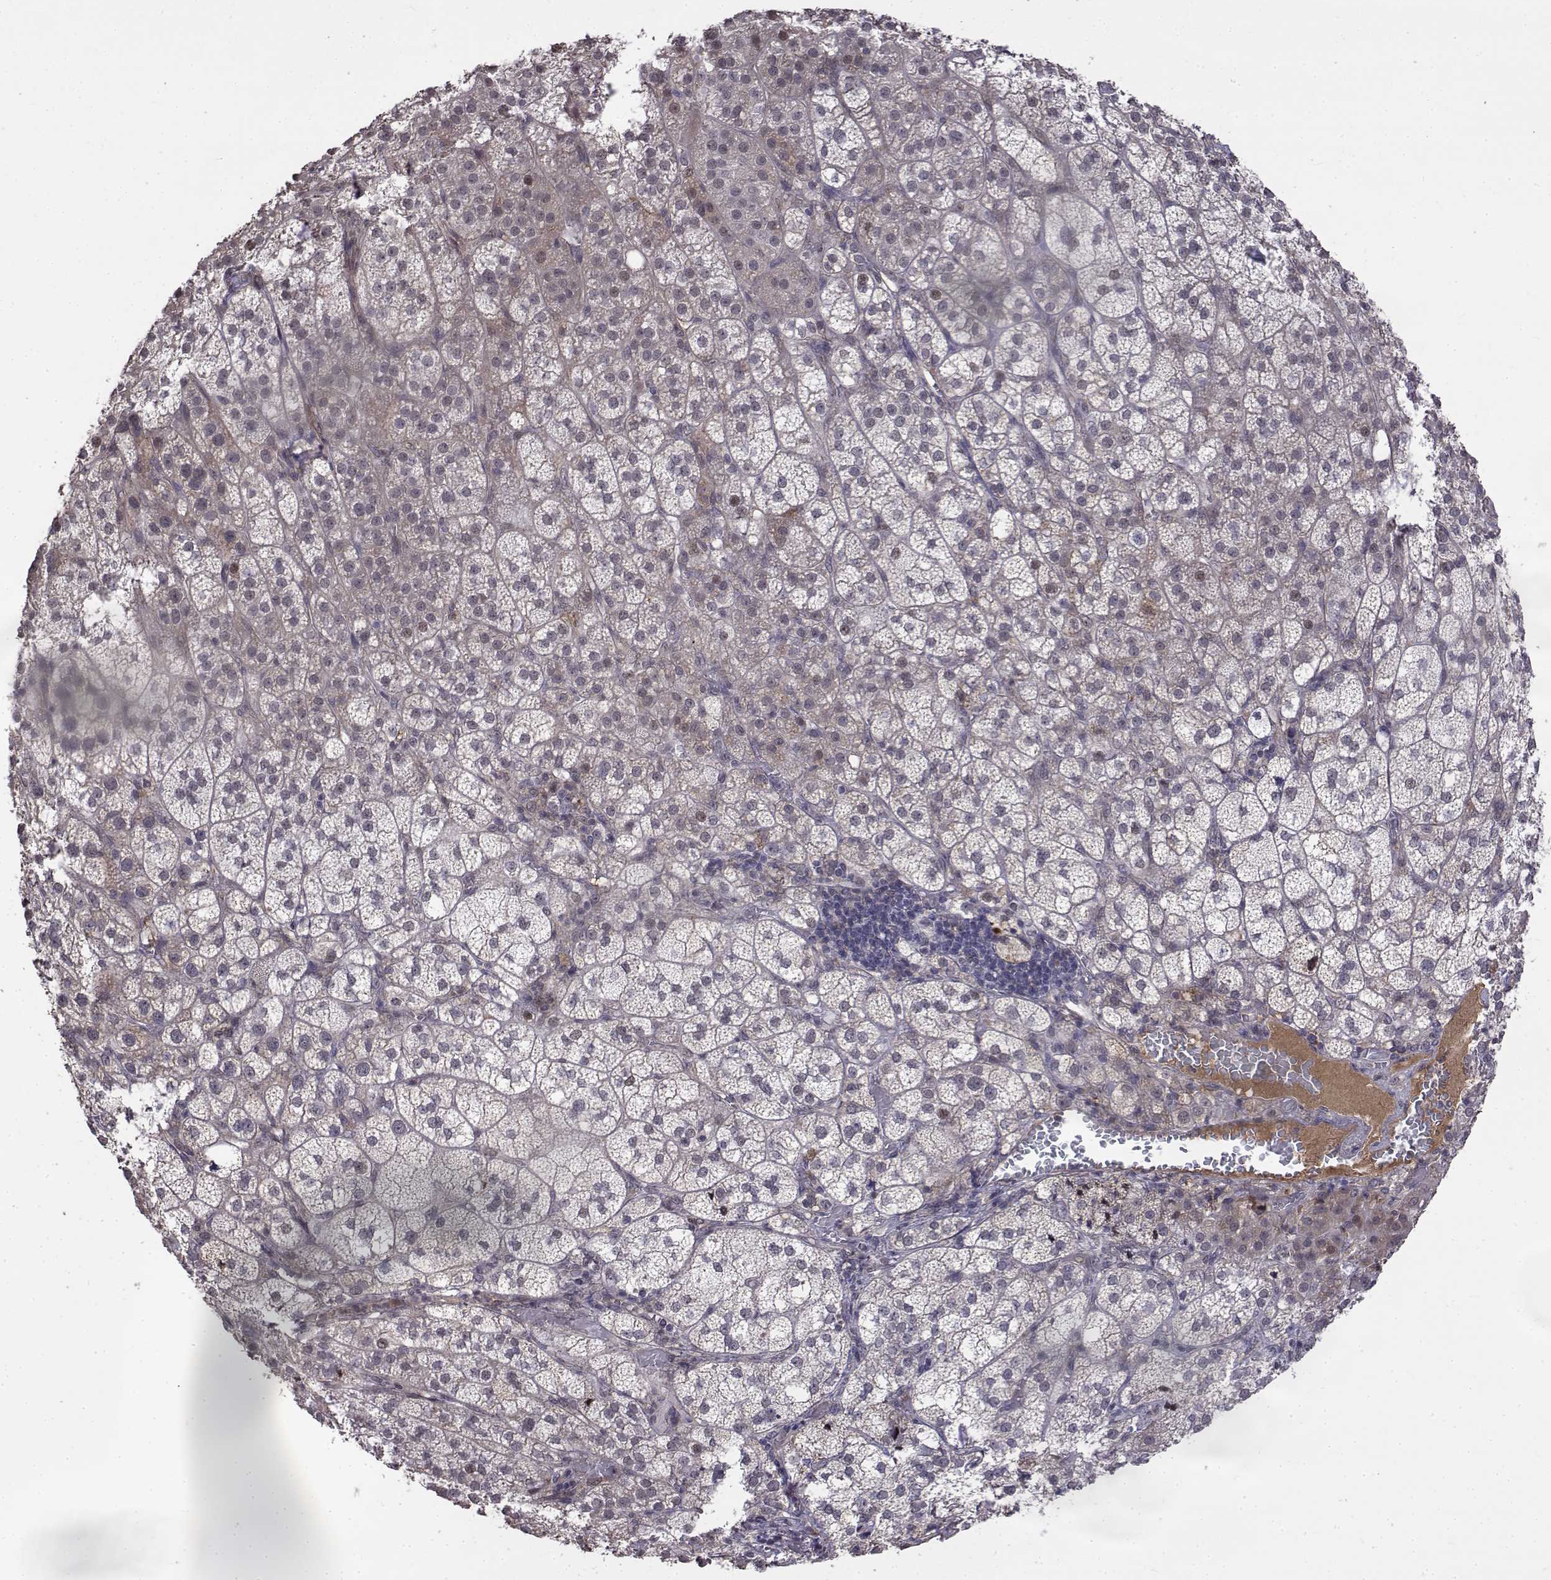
{"staining": {"intensity": "moderate", "quantity": "<25%", "location": "nuclear"}, "tissue": "adrenal gland", "cell_type": "Glandular cells", "image_type": "normal", "snomed": [{"axis": "morphology", "description": "Normal tissue, NOS"}, {"axis": "topography", "description": "Adrenal gland"}], "caption": "The histopathology image demonstrates staining of benign adrenal gland, revealing moderate nuclear protein staining (brown color) within glandular cells. The protein of interest is shown in brown color, while the nuclei are stained blue.", "gene": "ITGA7", "patient": {"sex": "female", "age": 60}}